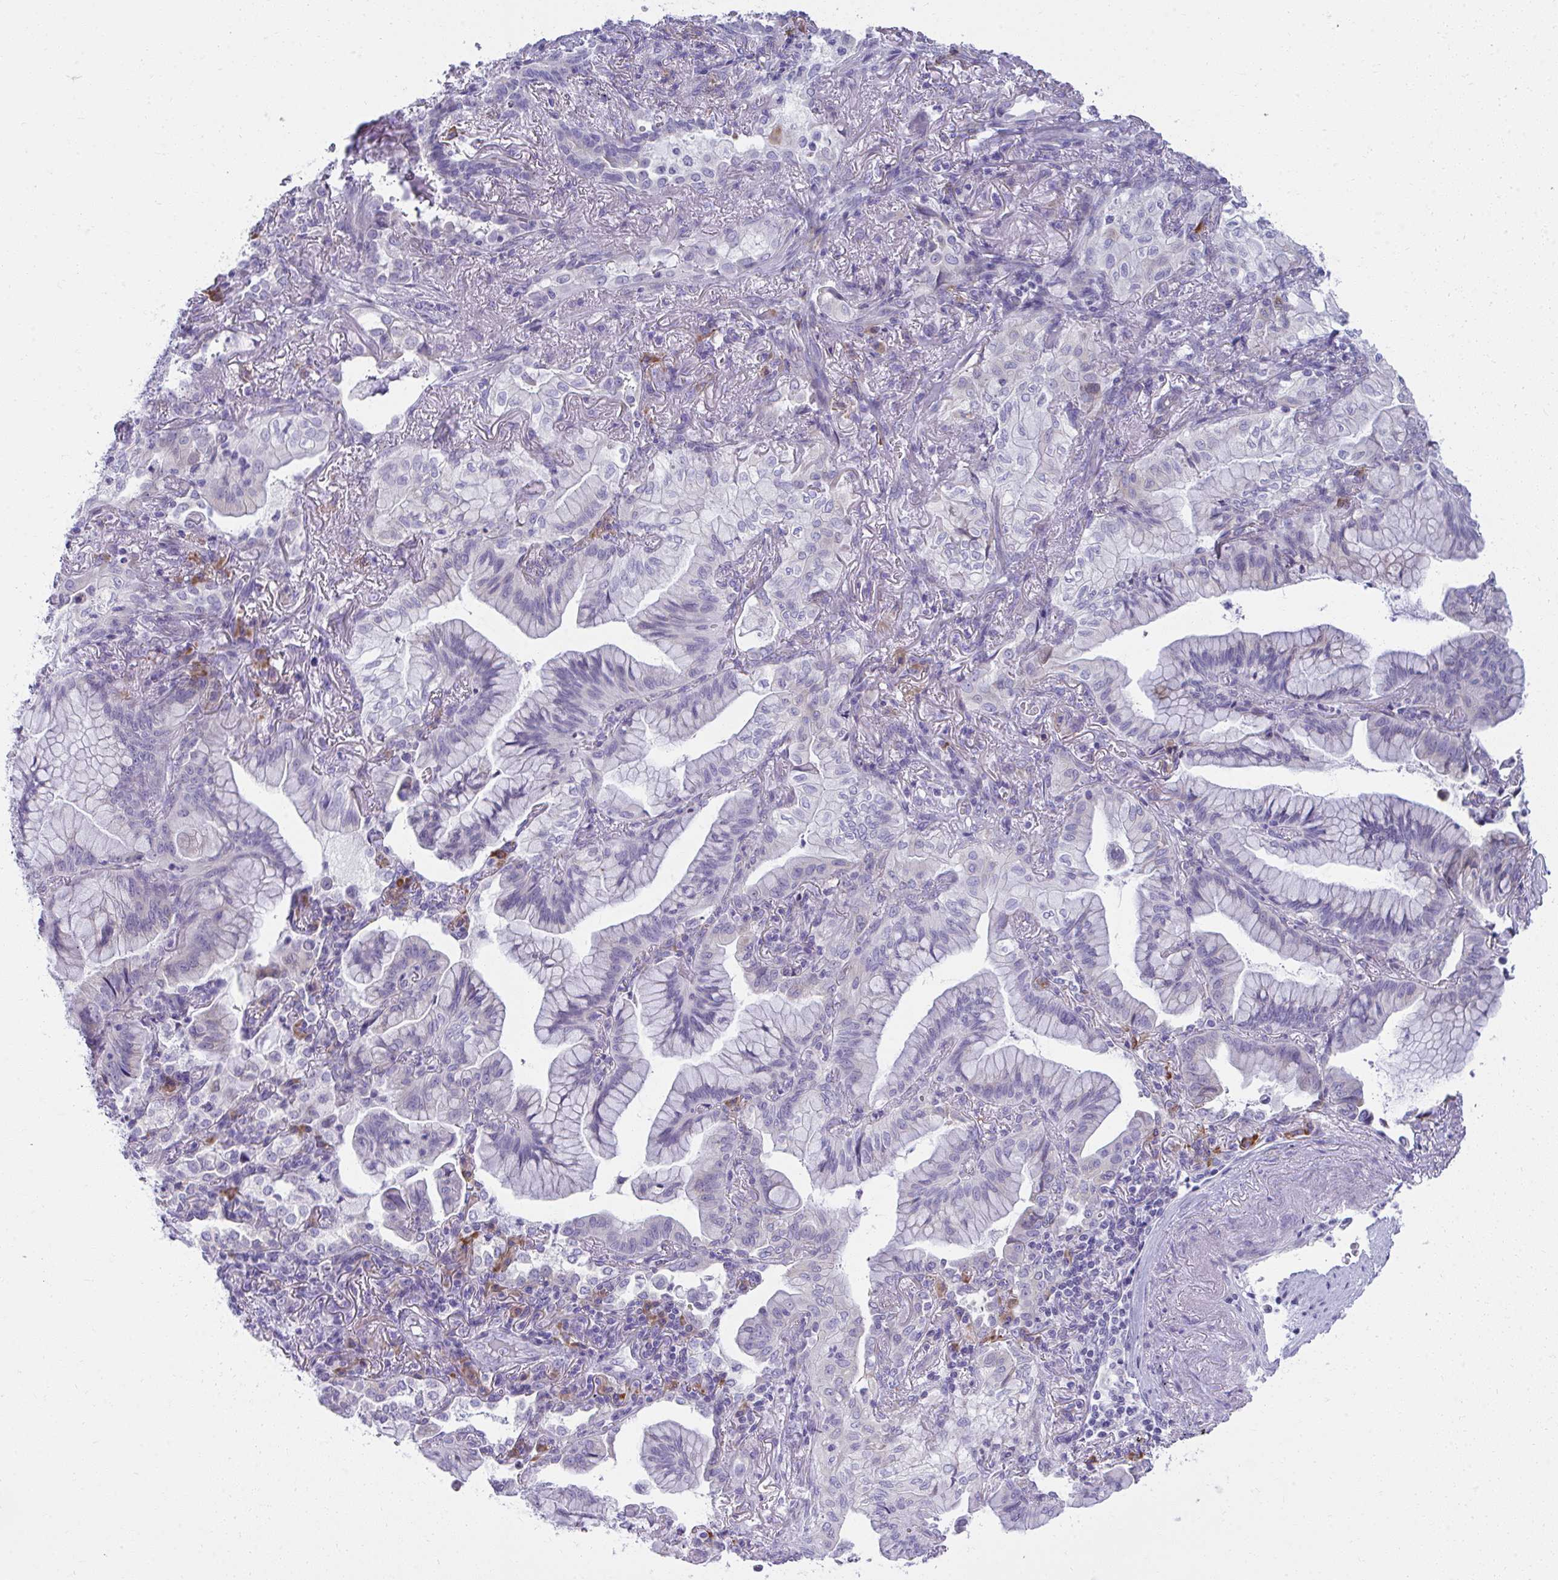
{"staining": {"intensity": "negative", "quantity": "none", "location": "none"}, "tissue": "lung cancer", "cell_type": "Tumor cells", "image_type": "cancer", "snomed": [{"axis": "morphology", "description": "Adenocarcinoma, NOS"}, {"axis": "topography", "description": "Lung"}], "caption": "IHC micrograph of lung cancer (adenocarcinoma) stained for a protein (brown), which shows no staining in tumor cells. Brightfield microscopy of immunohistochemistry stained with DAB (3,3'-diaminobenzidine) (brown) and hematoxylin (blue), captured at high magnification.", "gene": "FASLG", "patient": {"sex": "male", "age": 77}}